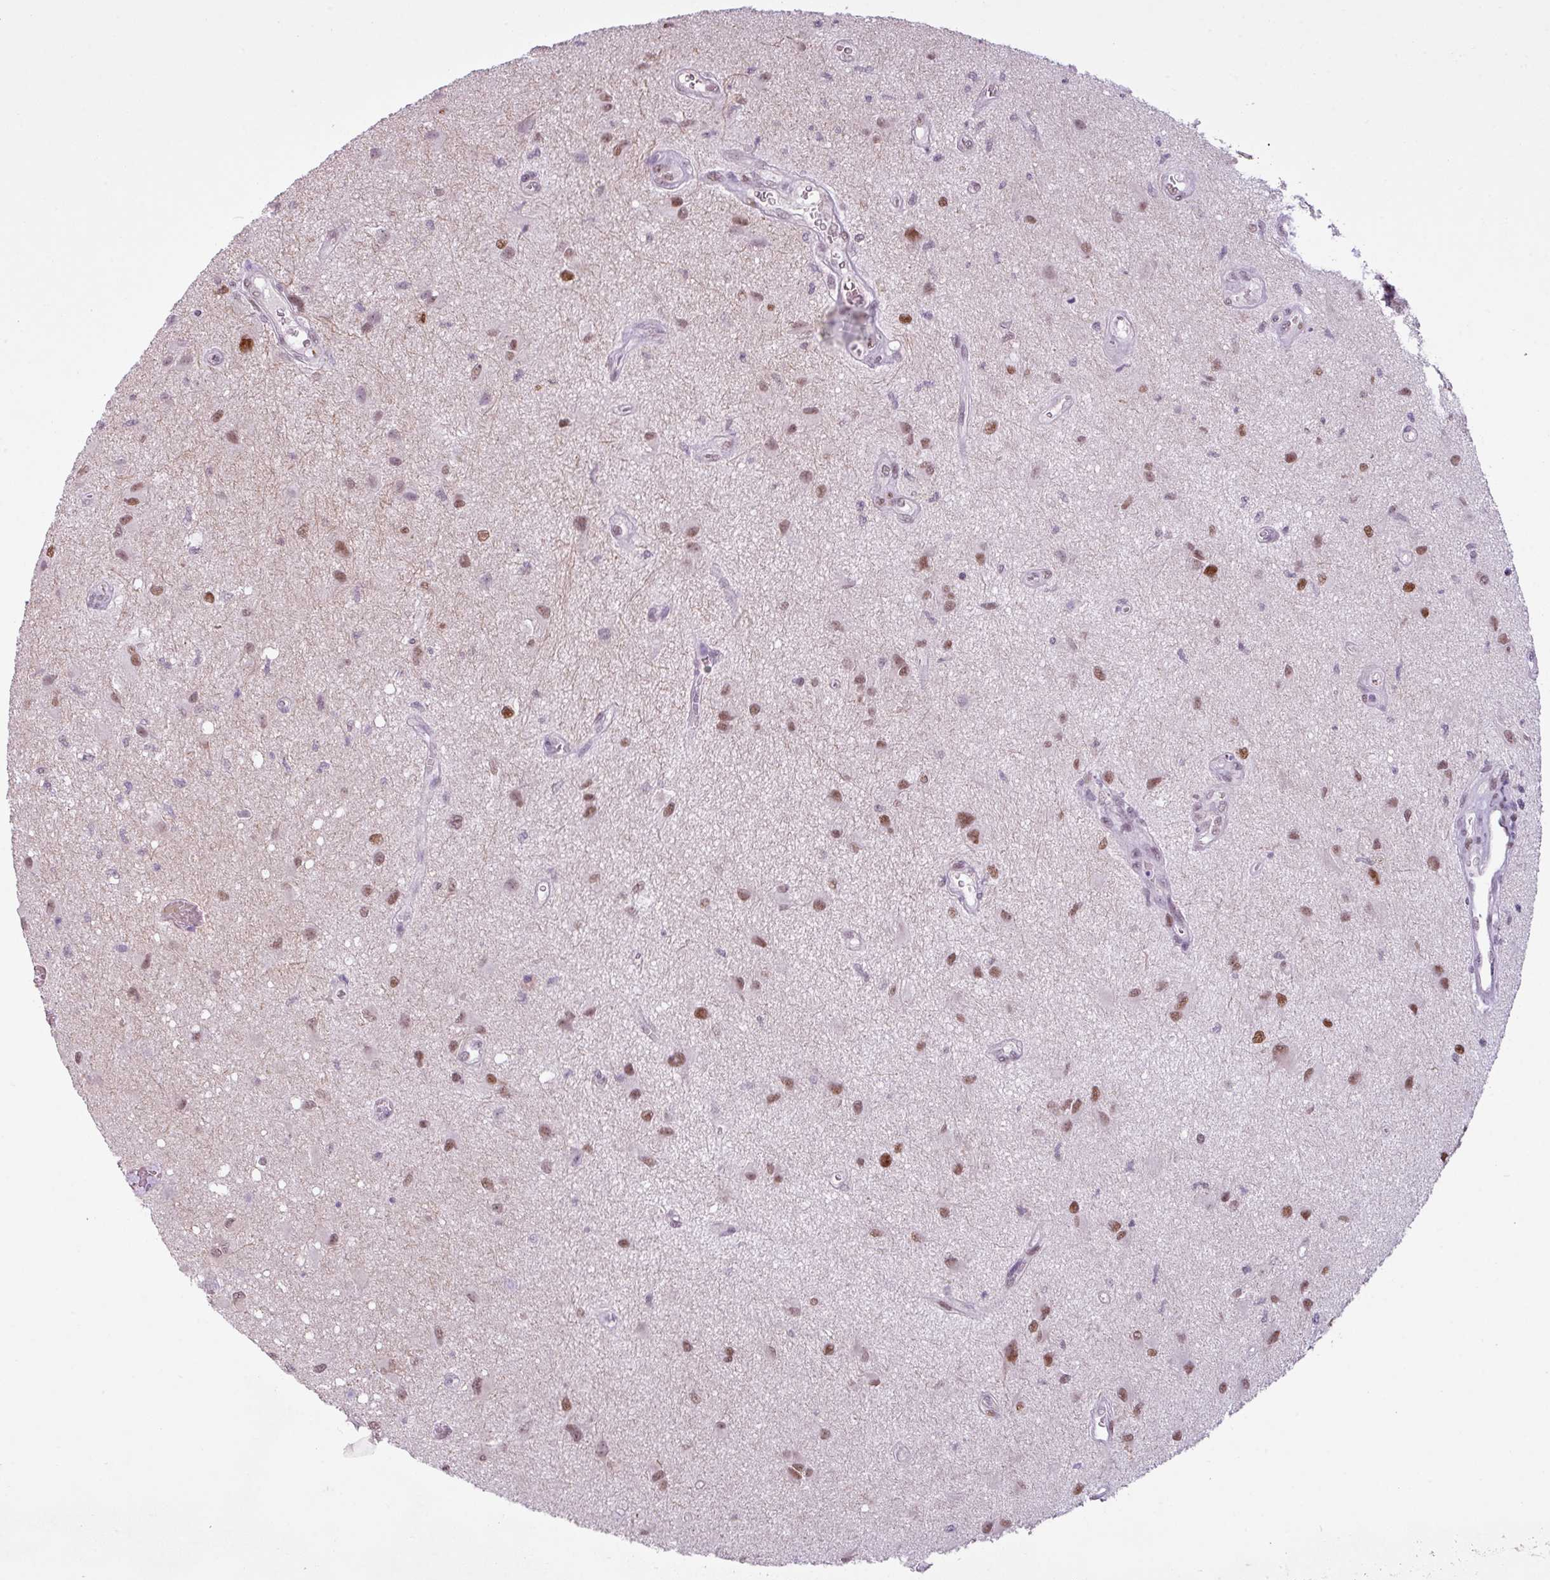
{"staining": {"intensity": "moderate", "quantity": "25%-75%", "location": "nuclear"}, "tissue": "glioma", "cell_type": "Tumor cells", "image_type": "cancer", "snomed": [{"axis": "morphology", "description": "Glioma, malignant, High grade"}, {"axis": "topography", "description": "Brain"}], "caption": "High-grade glioma (malignant) stained for a protein (brown) exhibits moderate nuclear positive expression in approximately 25%-75% of tumor cells.", "gene": "PRDM5", "patient": {"sex": "male", "age": 67}}